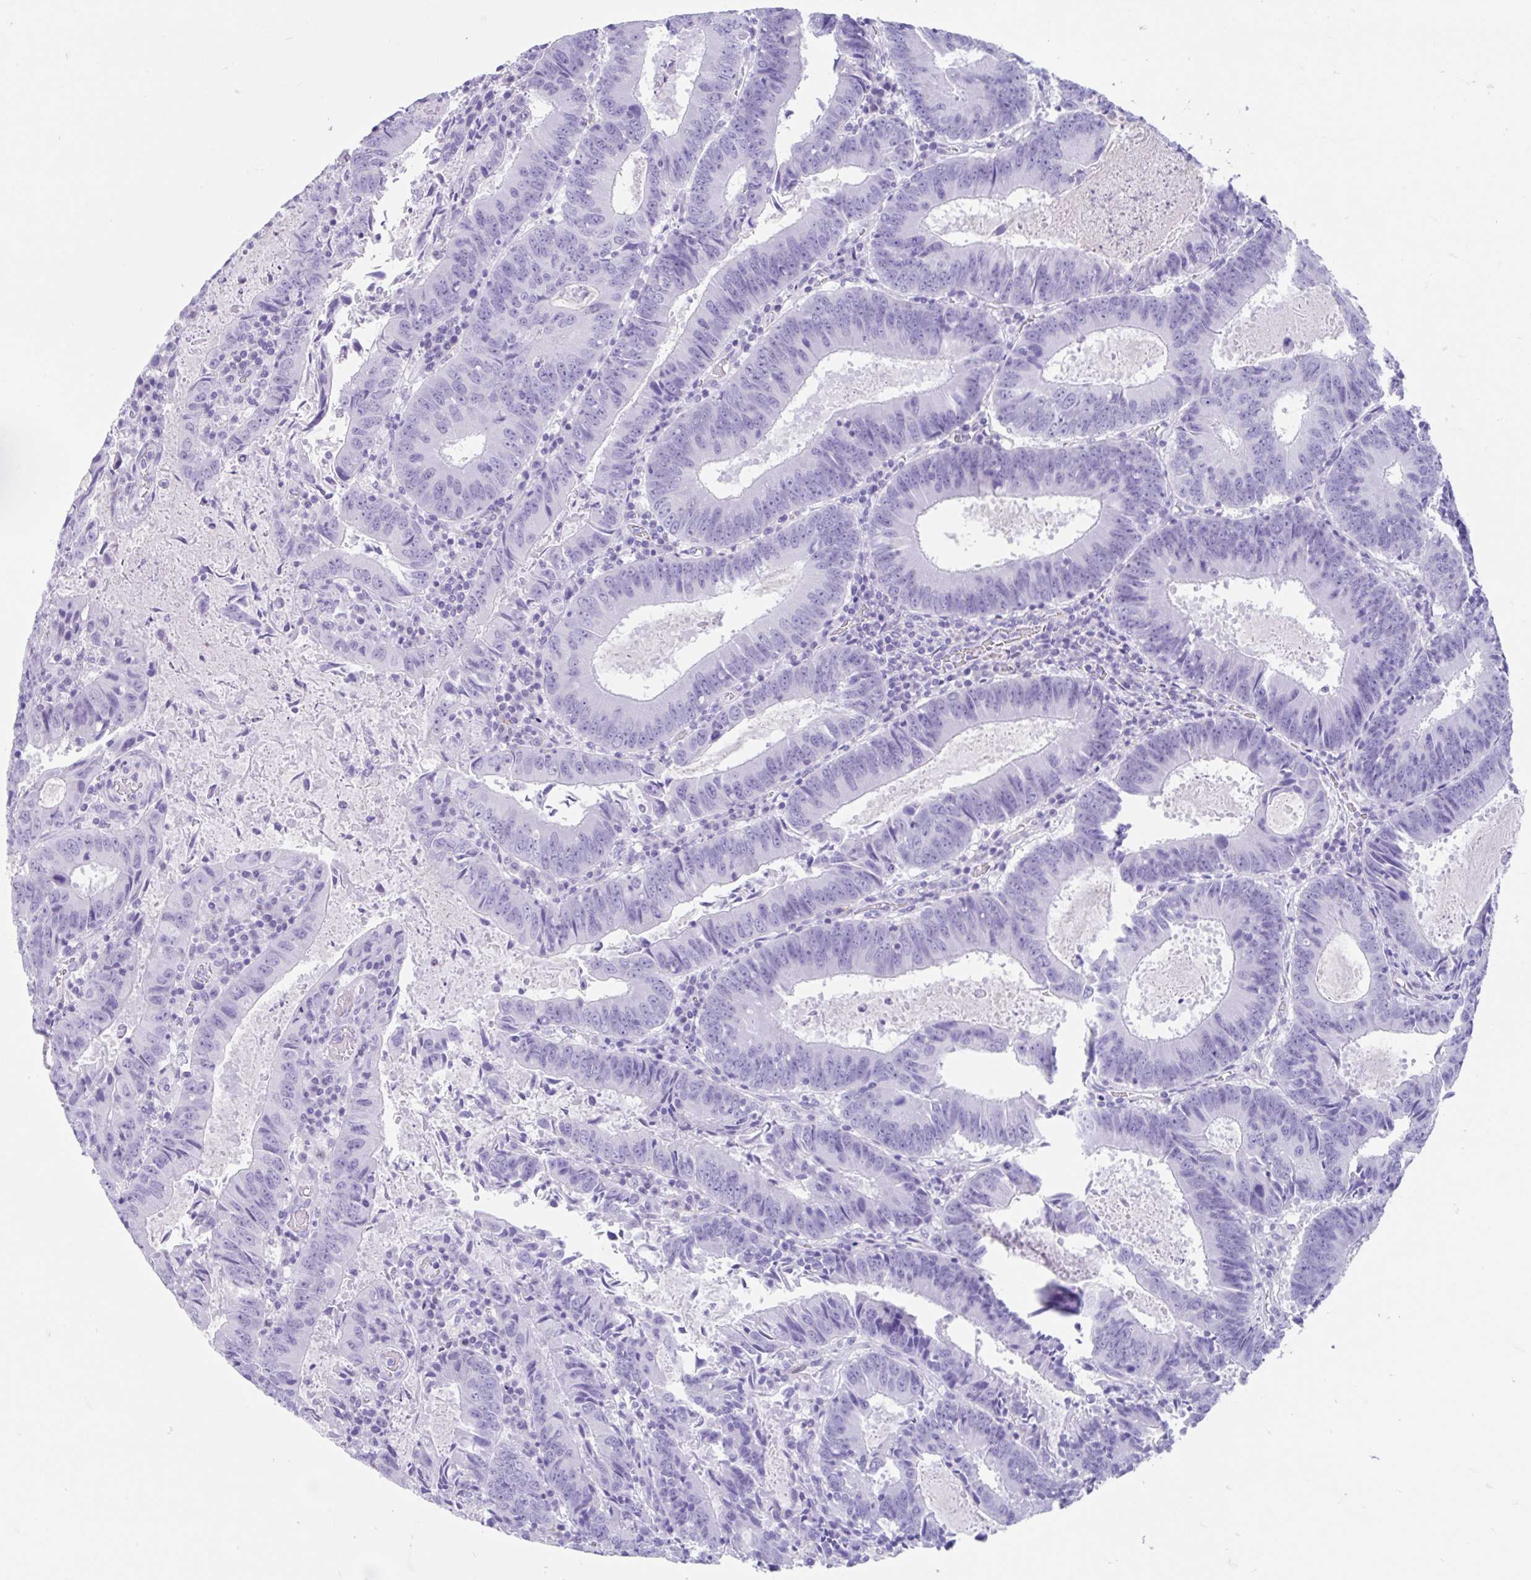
{"staining": {"intensity": "negative", "quantity": "none", "location": "none"}, "tissue": "colorectal cancer", "cell_type": "Tumor cells", "image_type": "cancer", "snomed": [{"axis": "morphology", "description": "Adenocarcinoma, NOS"}, {"axis": "topography", "description": "Colon"}], "caption": "IHC of colorectal adenocarcinoma shows no expression in tumor cells.", "gene": "FAM107A", "patient": {"sex": "male", "age": 67}}